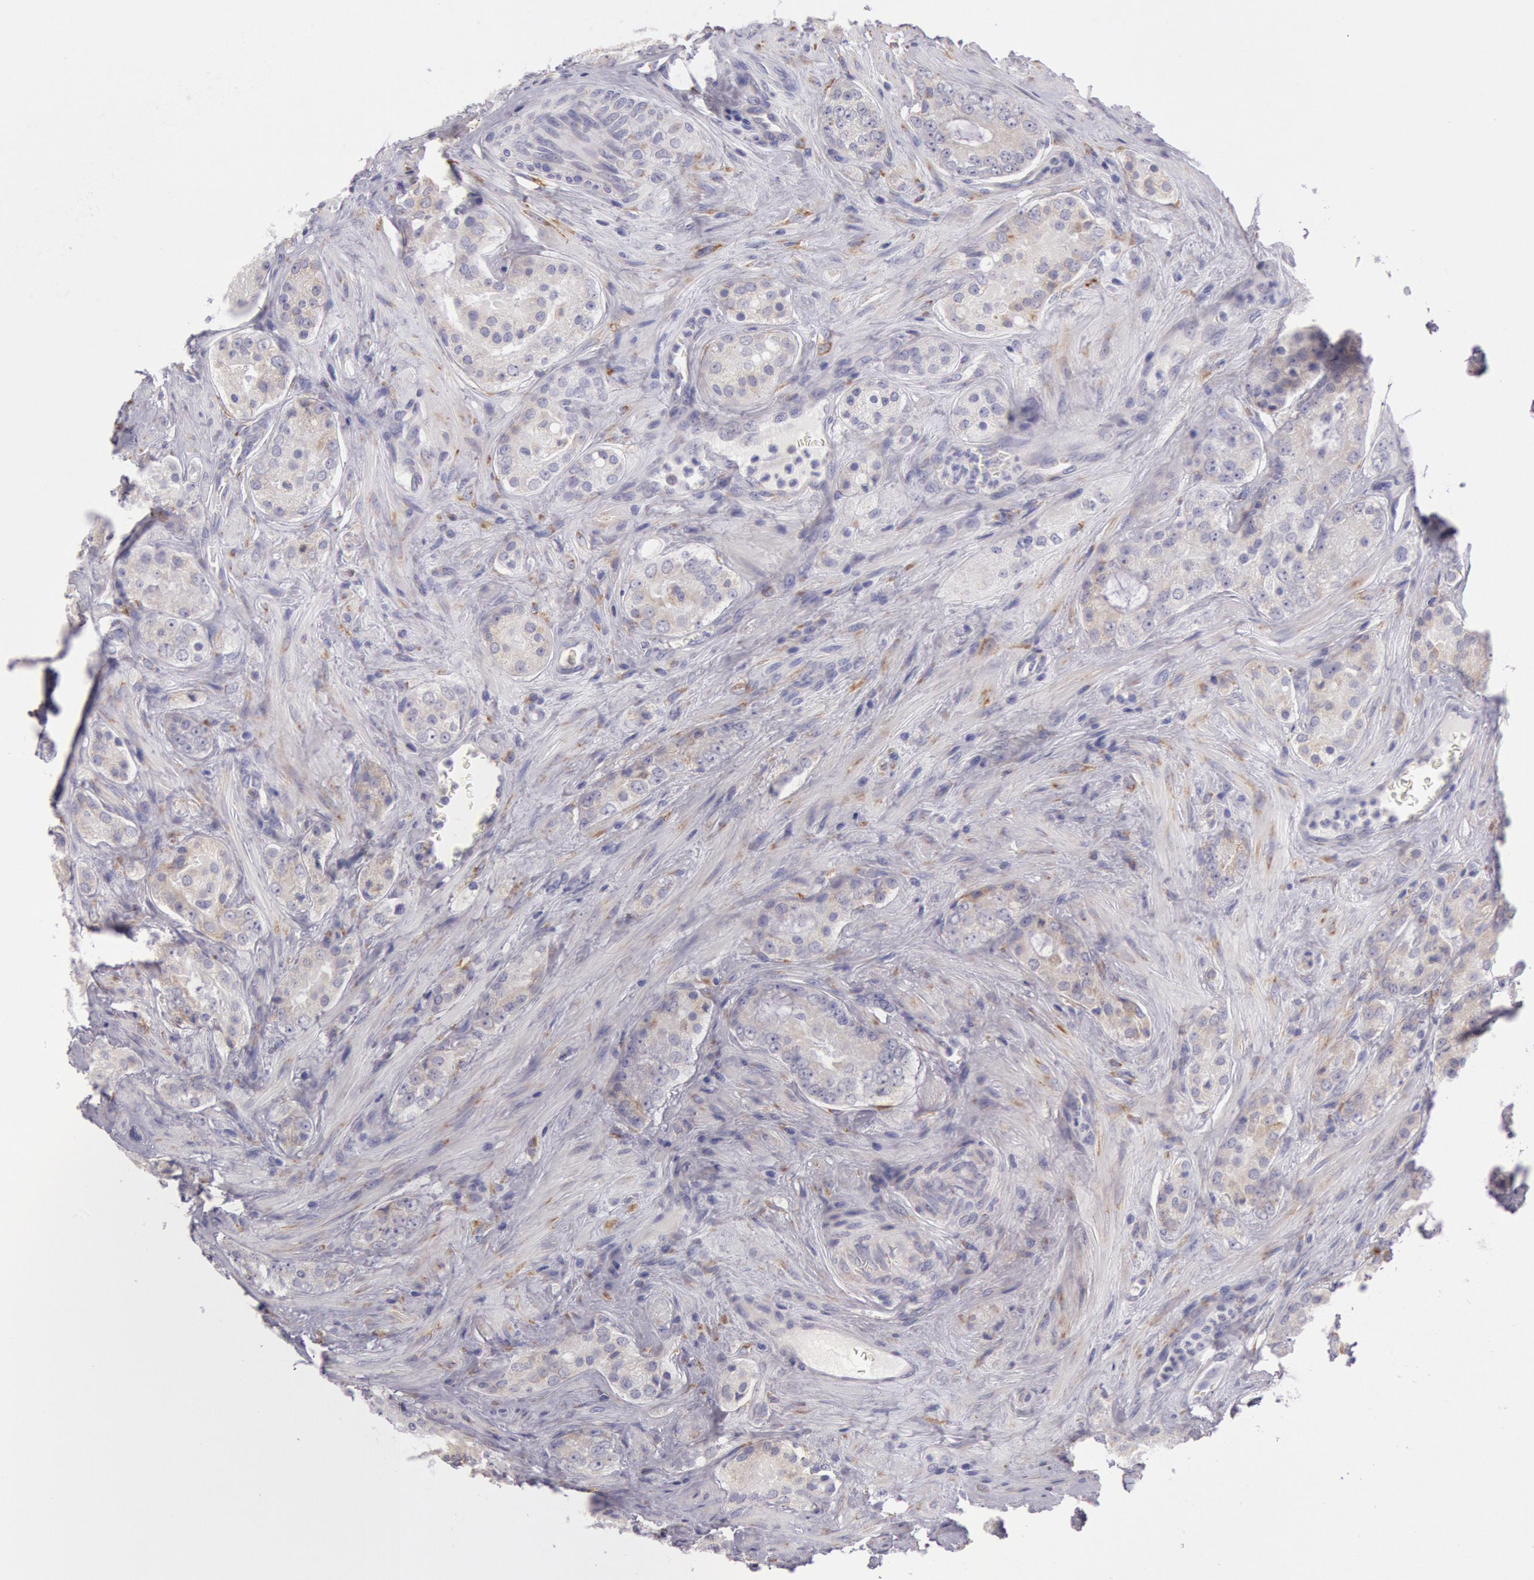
{"staining": {"intensity": "weak", "quantity": "<25%", "location": "cytoplasmic/membranous"}, "tissue": "prostate cancer", "cell_type": "Tumor cells", "image_type": "cancer", "snomed": [{"axis": "morphology", "description": "Adenocarcinoma, Medium grade"}, {"axis": "topography", "description": "Prostate"}], "caption": "The IHC photomicrograph has no significant expression in tumor cells of medium-grade adenocarcinoma (prostate) tissue. (DAB (3,3'-diaminobenzidine) immunohistochemistry visualized using brightfield microscopy, high magnification).", "gene": "CIDEB", "patient": {"sex": "male", "age": 60}}